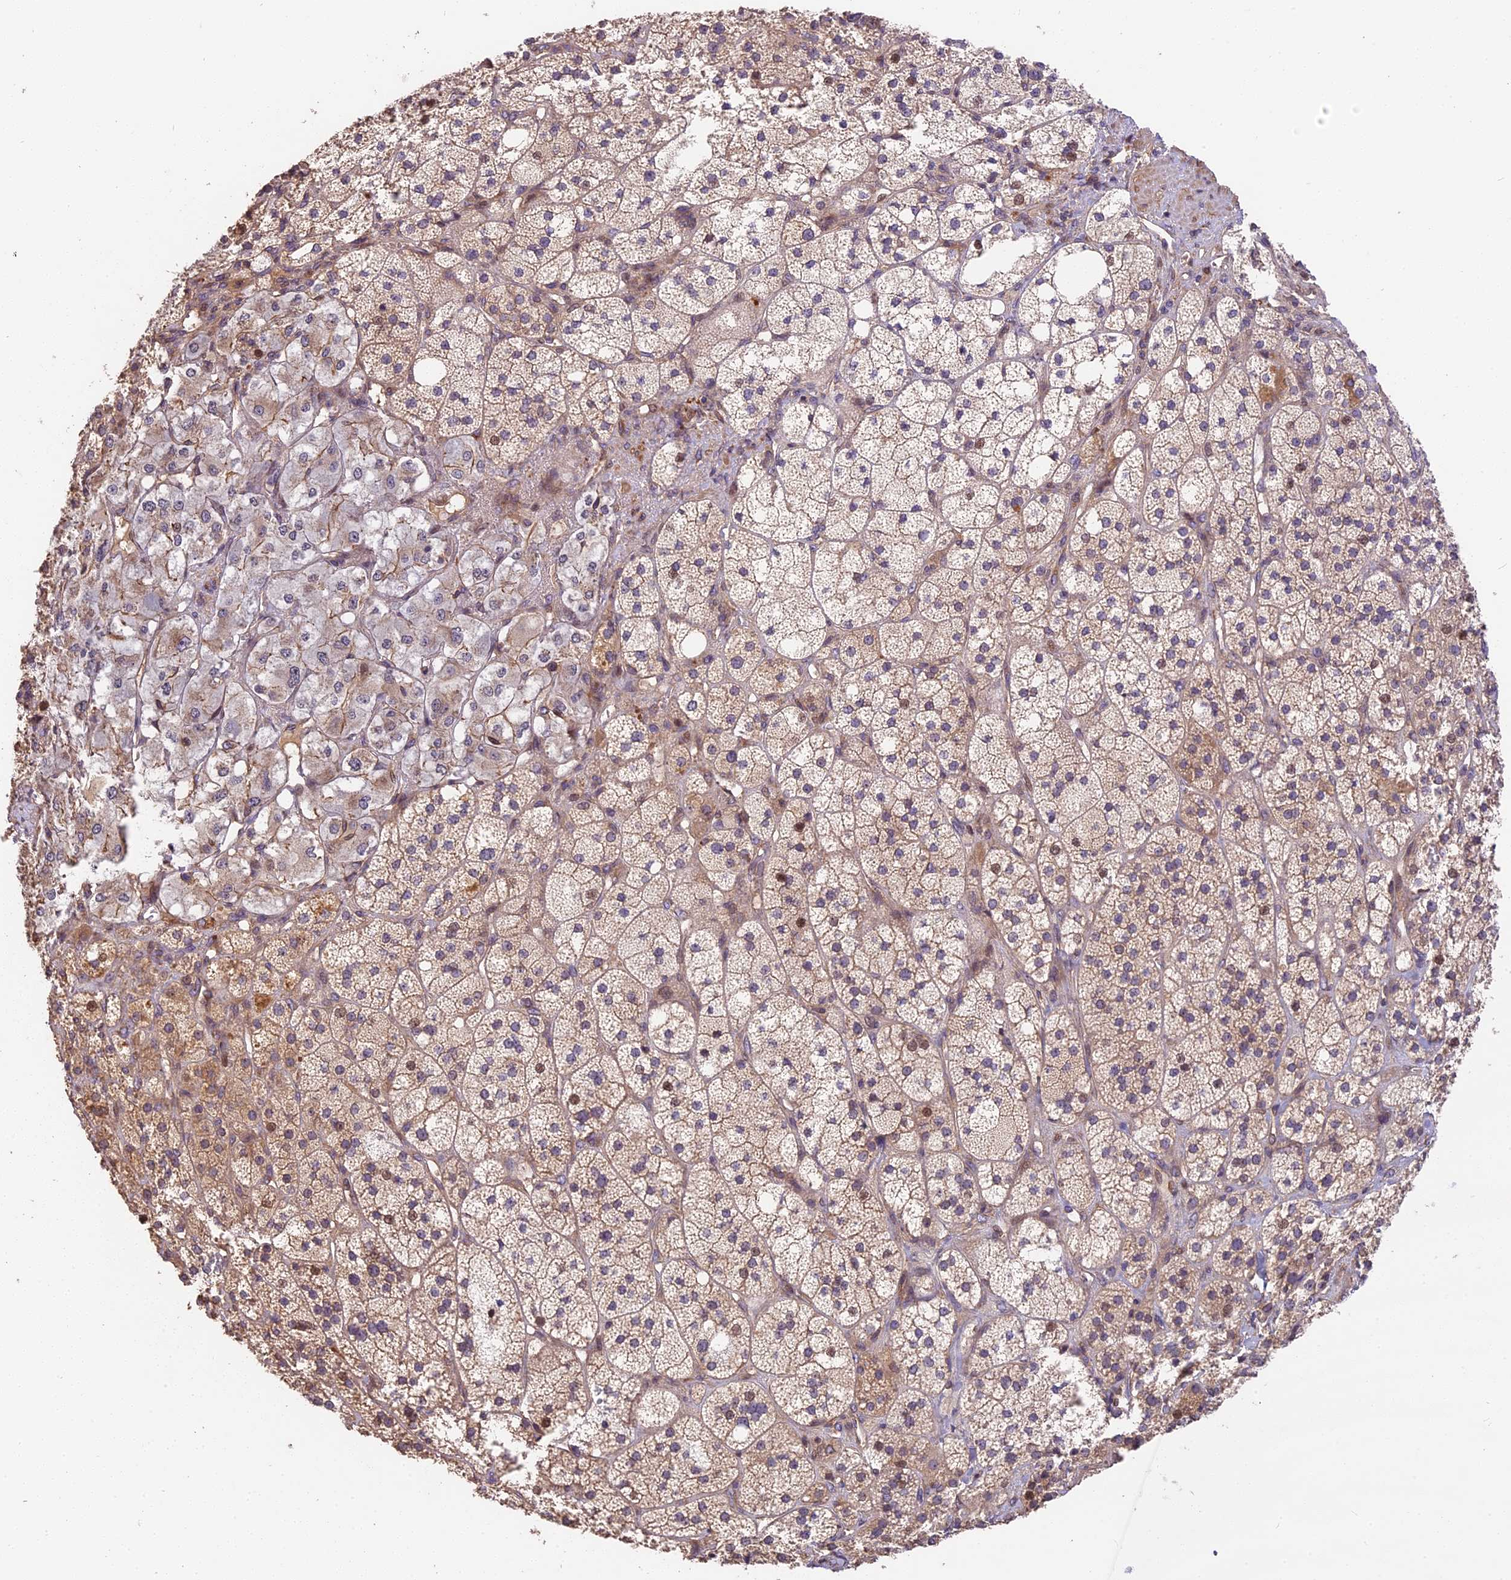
{"staining": {"intensity": "moderate", "quantity": "25%-75%", "location": "cytoplasmic/membranous,nuclear"}, "tissue": "adrenal gland", "cell_type": "Glandular cells", "image_type": "normal", "snomed": [{"axis": "morphology", "description": "Normal tissue, NOS"}, {"axis": "topography", "description": "Adrenal gland"}], "caption": "High-magnification brightfield microscopy of benign adrenal gland stained with DAB (brown) and counterstained with hematoxylin (blue). glandular cells exhibit moderate cytoplasmic/membranous,nuclear positivity is seen in about25%-75% of cells.", "gene": "ARHGAP17", "patient": {"sex": "male", "age": 61}}